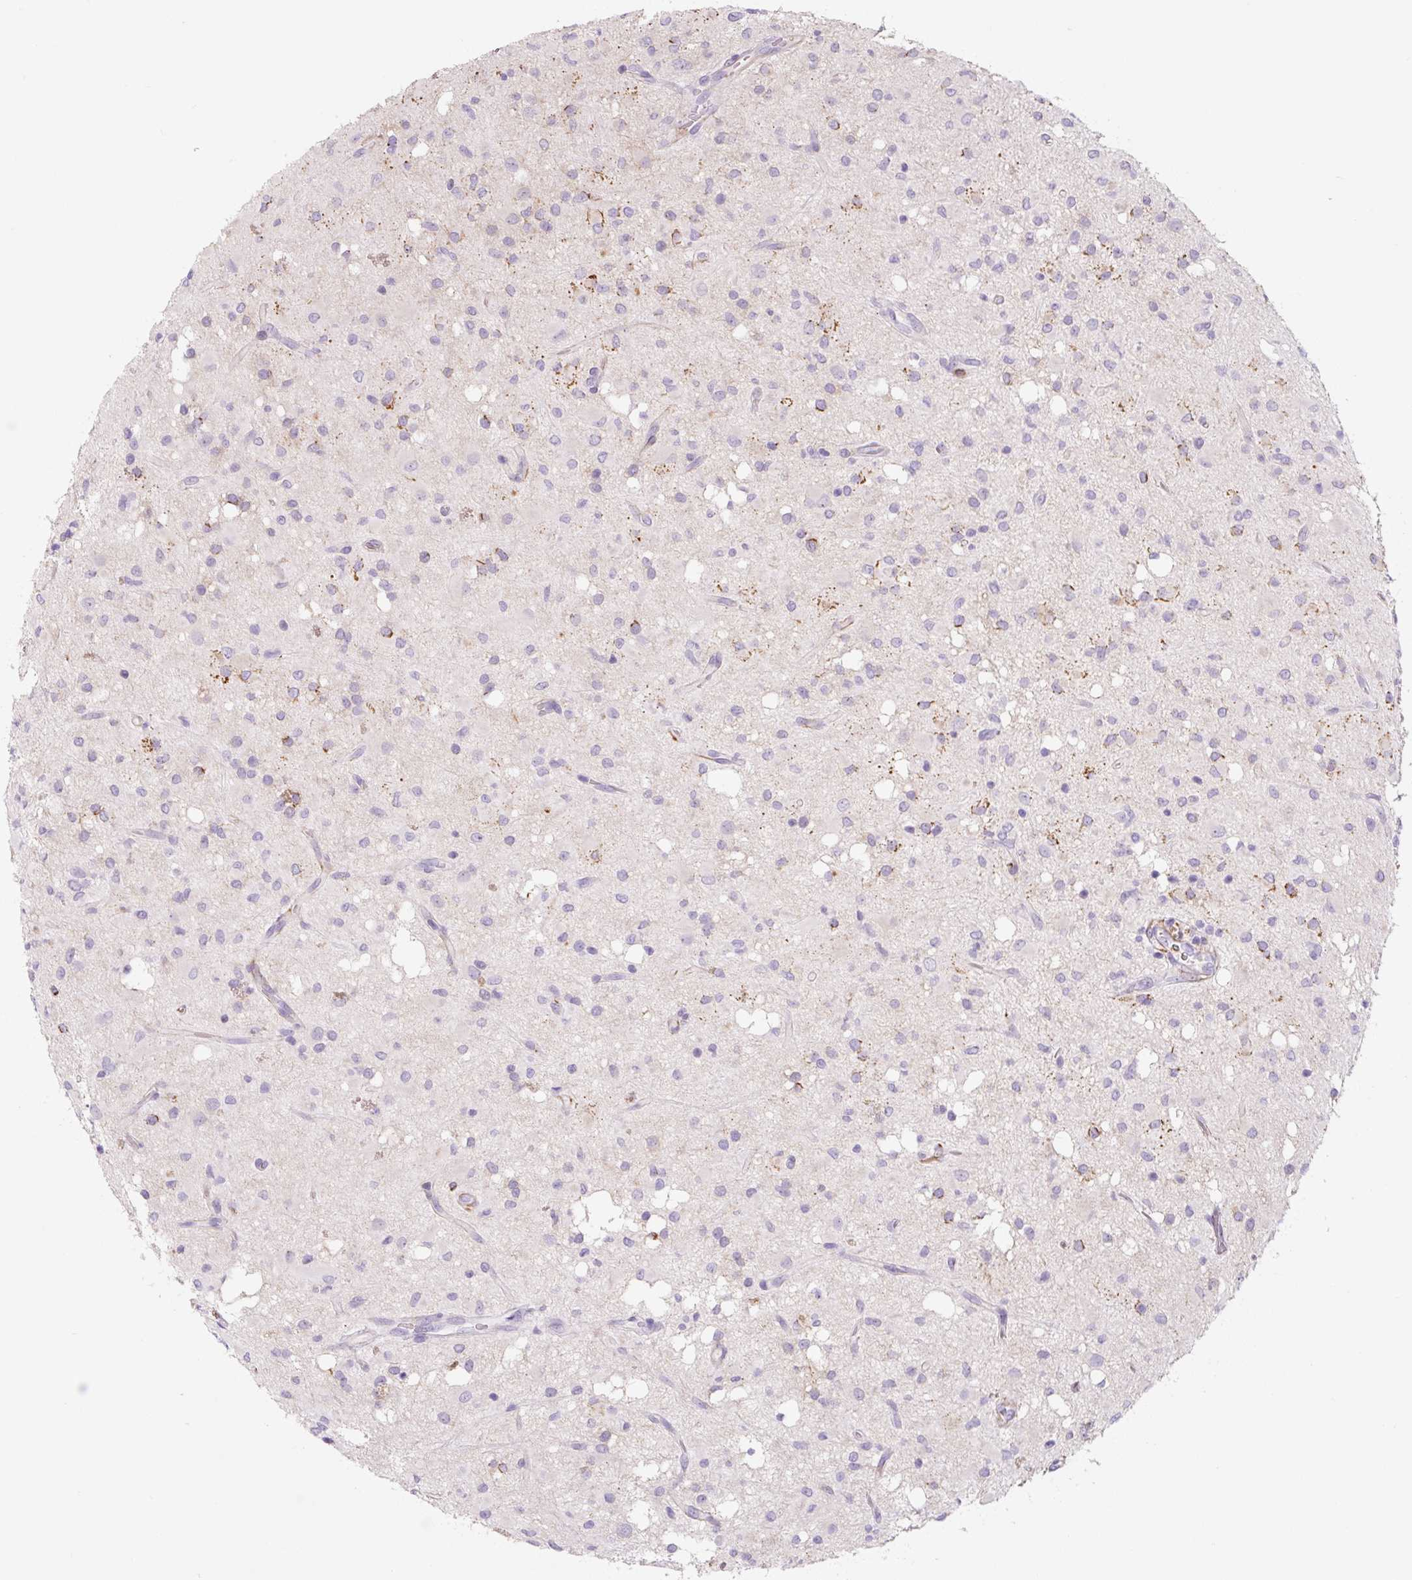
{"staining": {"intensity": "negative", "quantity": "none", "location": "none"}, "tissue": "glioma", "cell_type": "Tumor cells", "image_type": "cancer", "snomed": [{"axis": "morphology", "description": "Glioma, malignant, Low grade"}, {"axis": "topography", "description": "Brain"}], "caption": "There is no significant expression in tumor cells of low-grade glioma (malignant).", "gene": "CCL25", "patient": {"sex": "female", "age": 33}}